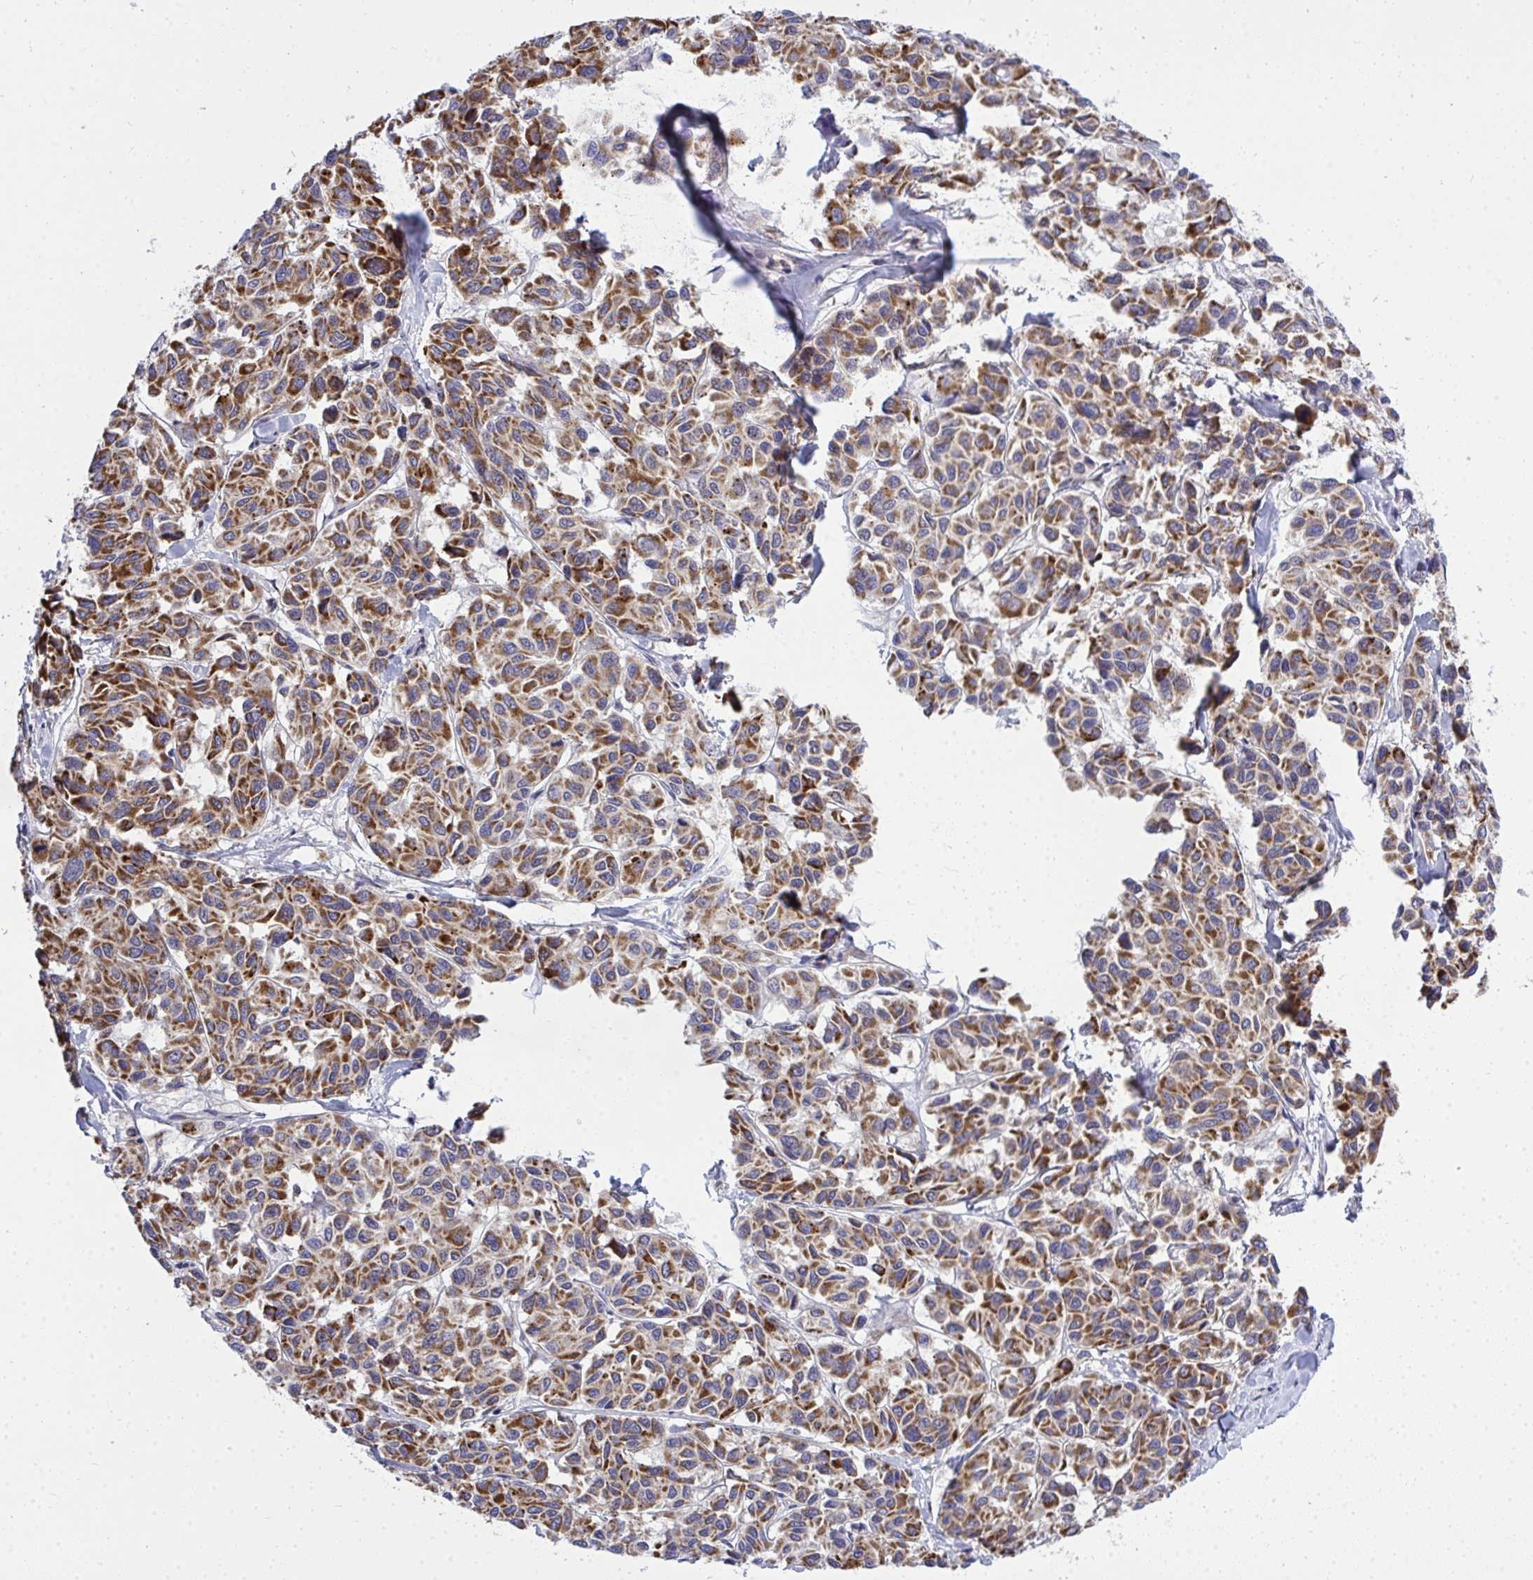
{"staining": {"intensity": "moderate", "quantity": ">75%", "location": "cytoplasmic/membranous"}, "tissue": "melanoma", "cell_type": "Tumor cells", "image_type": "cancer", "snomed": [{"axis": "morphology", "description": "Malignant melanoma, NOS"}, {"axis": "topography", "description": "Skin"}], "caption": "An immunohistochemistry (IHC) micrograph of neoplastic tissue is shown. Protein staining in brown labels moderate cytoplasmic/membranous positivity in malignant melanoma within tumor cells. (IHC, brightfield microscopy, high magnification).", "gene": "XAF1", "patient": {"sex": "female", "age": 66}}